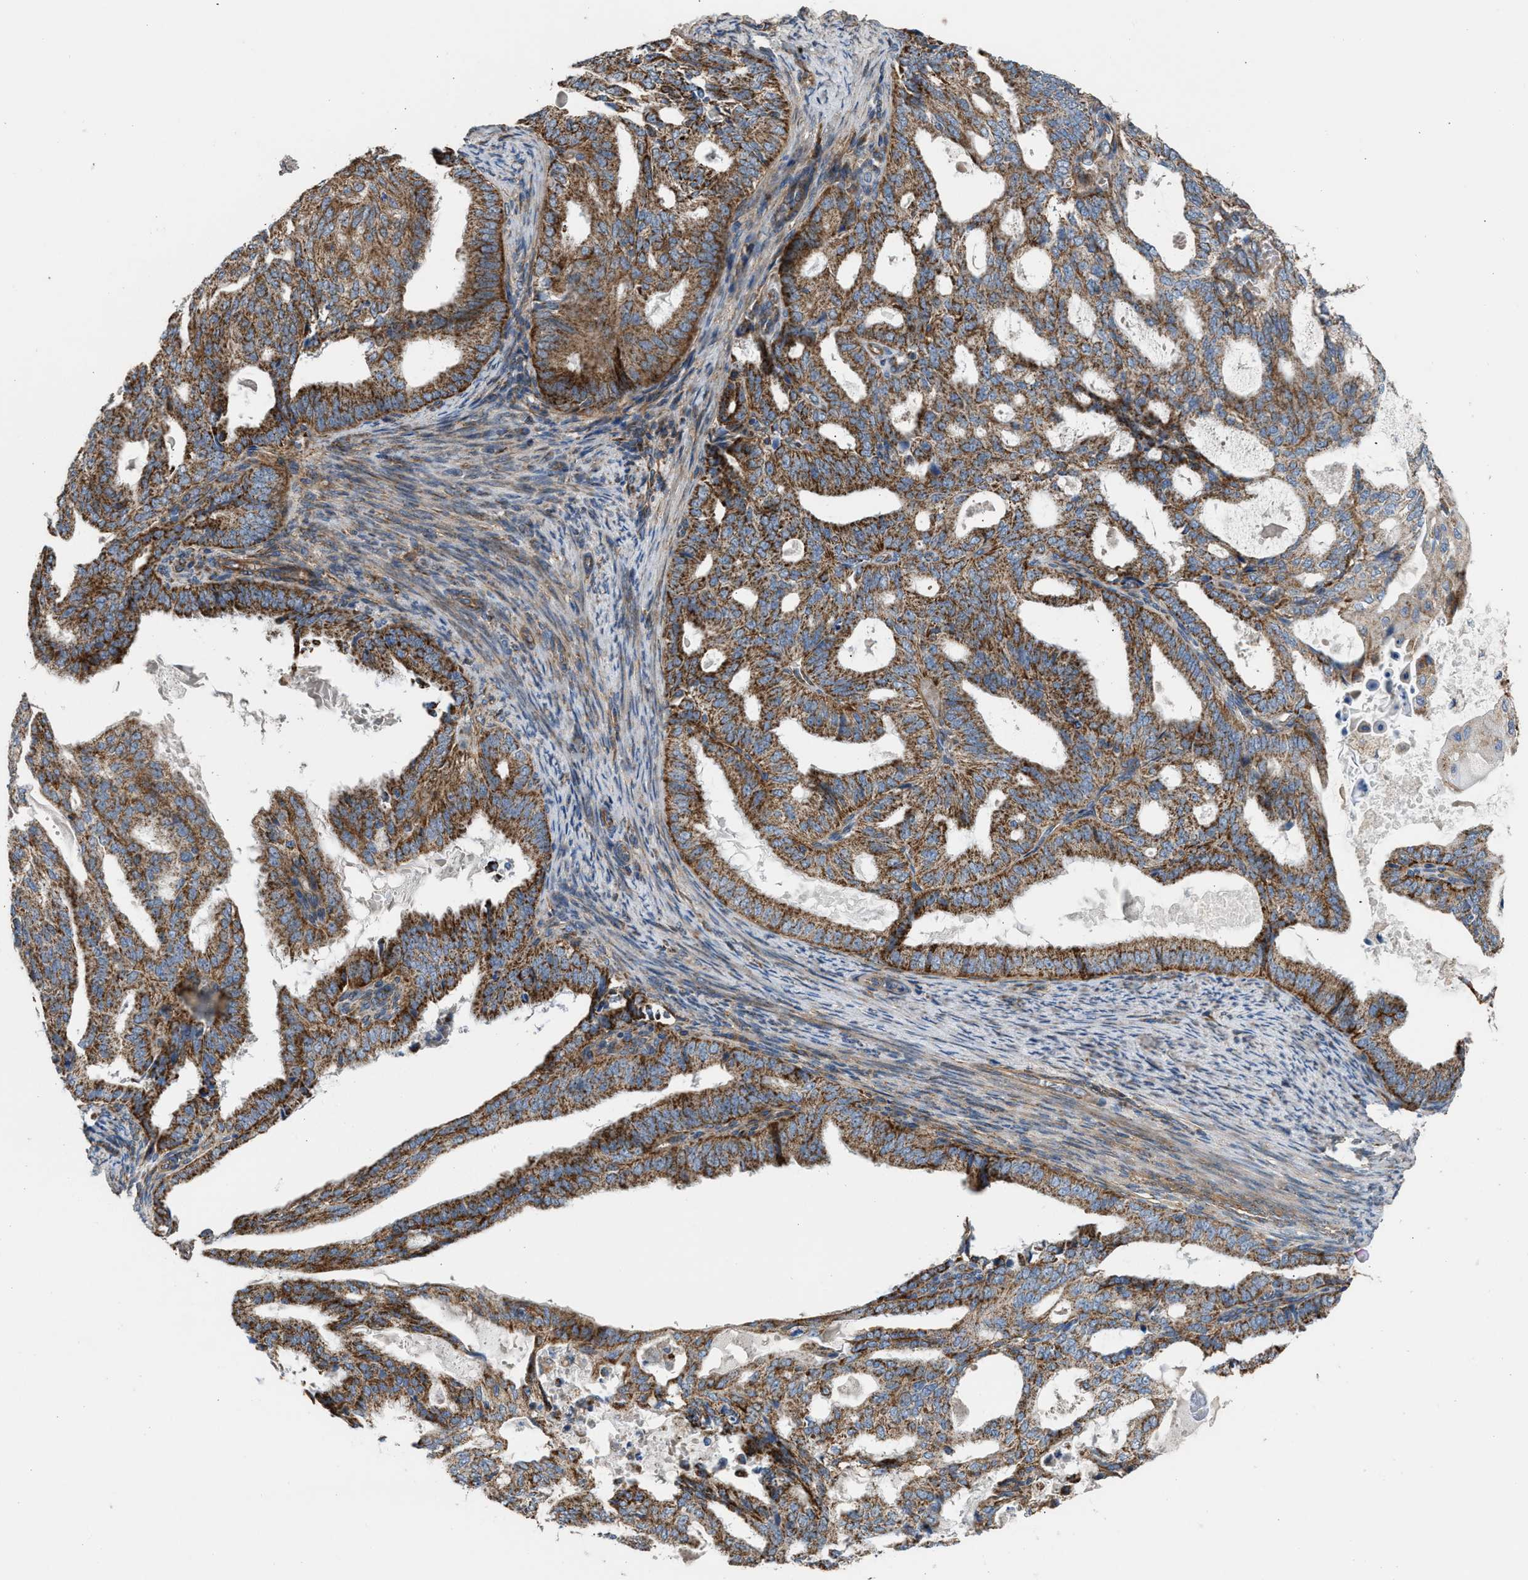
{"staining": {"intensity": "strong", "quantity": ">75%", "location": "cytoplasmic/membranous"}, "tissue": "endometrial cancer", "cell_type": "Tumor cells", "image_type": "cancer", "snomed": [{"axis": "morphology", "description": "Adenocarcinoma, NOS"}, {"axis": "topography", "description": "Endometrium"}], "caption": "DAB (3,3'-diaminobenzidine) immunohistochemical staining of endometrial cancer displays strong cytoplasmic/membranous protein expression in approximately >75% of tumor cells.", "gene": "SLC10A3", "patient": {"sex": "female", "age": 58}}